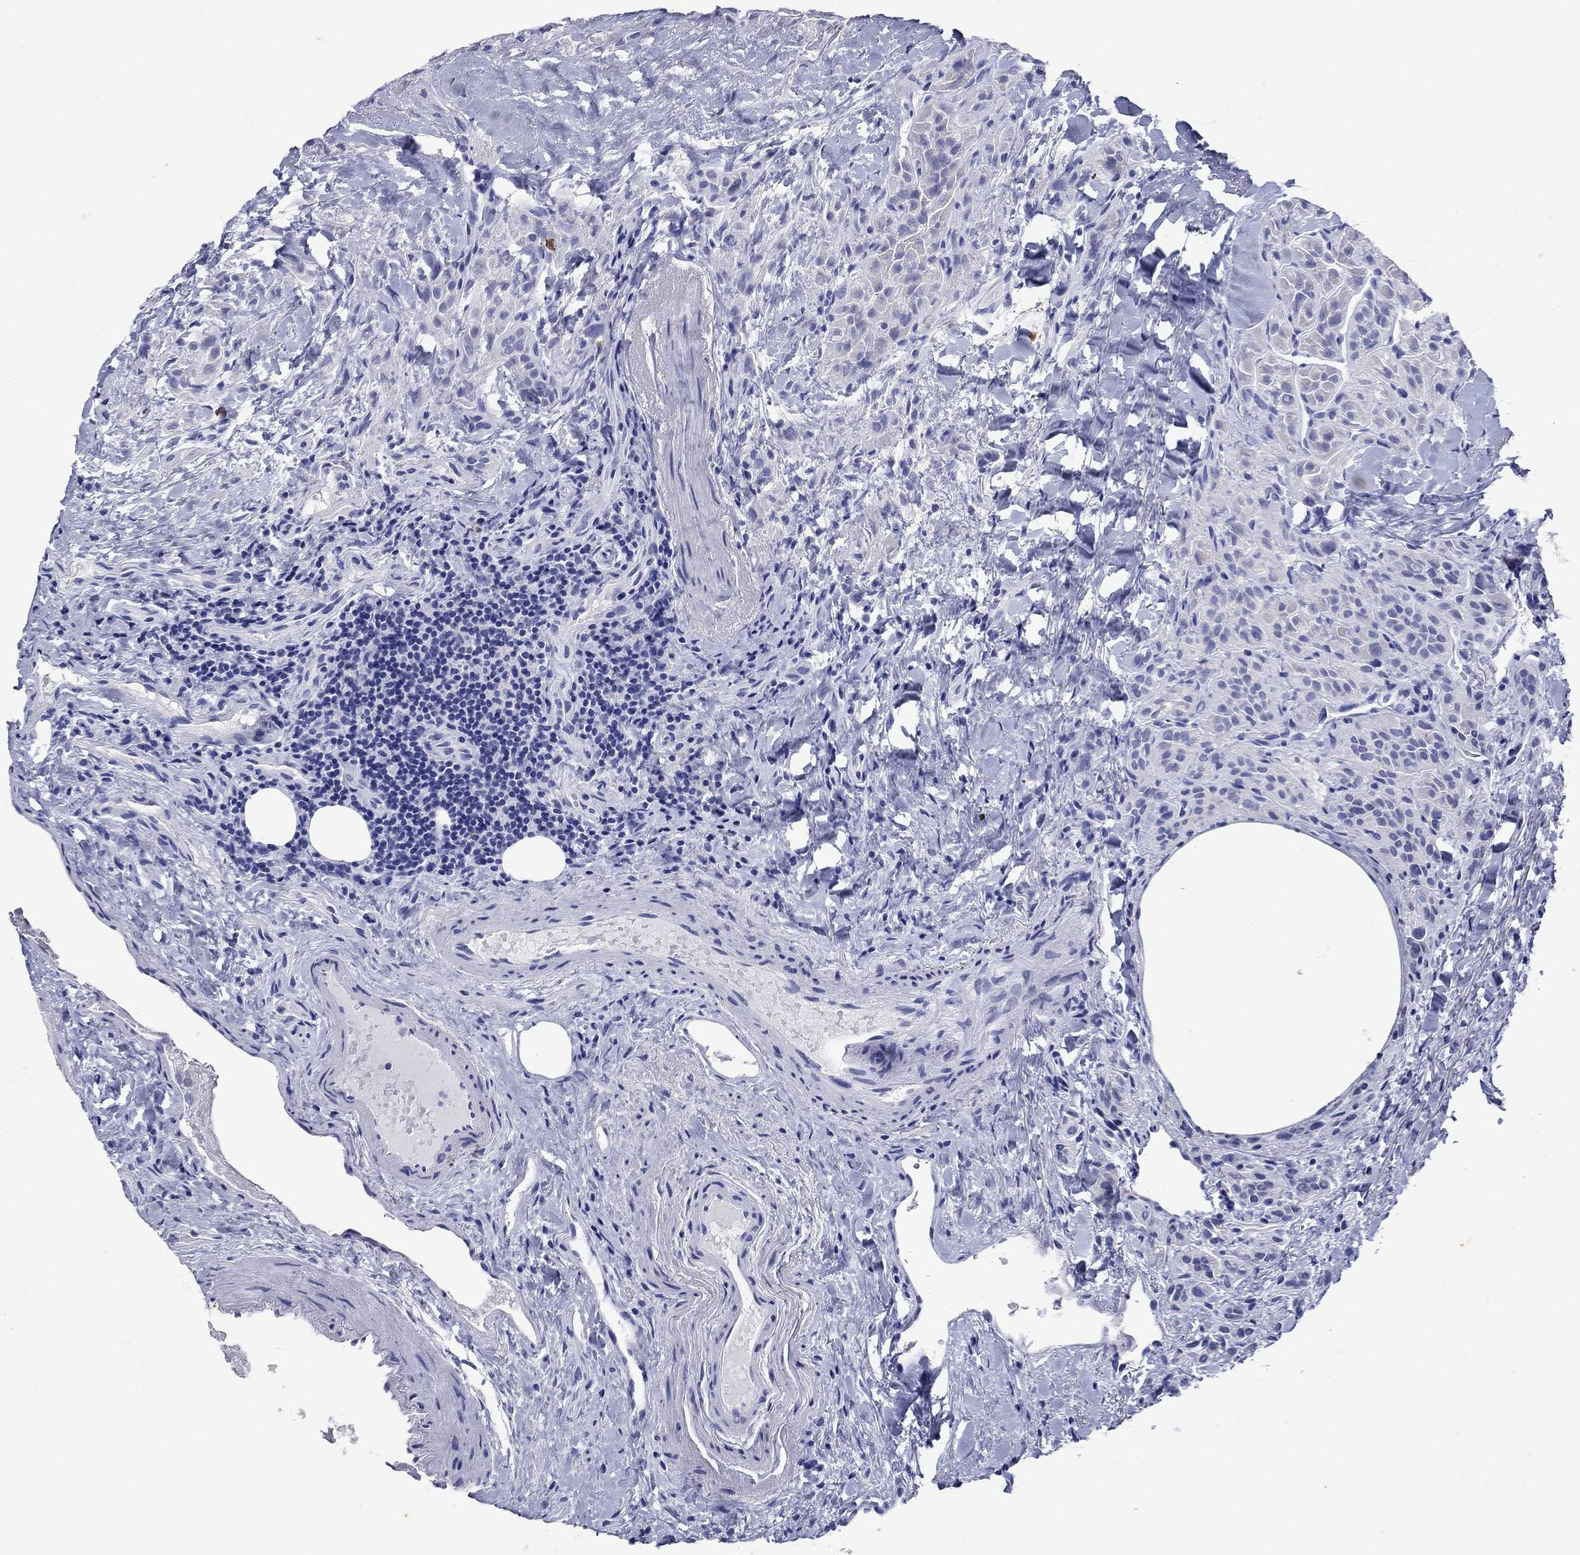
{"staining": {"intensity": "negative", "quantity": "none", "location": "none"}, "tissue": "thyroid cancer", "cell_type": "Tumor cells", "image_type": "cancer", "snomed": [{"axis": "morphology", "description": "Papillary adenocarcinoma, NOS"}, {"axis": "topography", "description": "Thyroid gland"}], "caption": "This is a histopathology image of immunohistochemistry staining of thyroid papillary adenocarcinoma, which shows no expression in tumor cells.", "gene": "CD1A", "patient": {"sex": "female", "age": 45}}